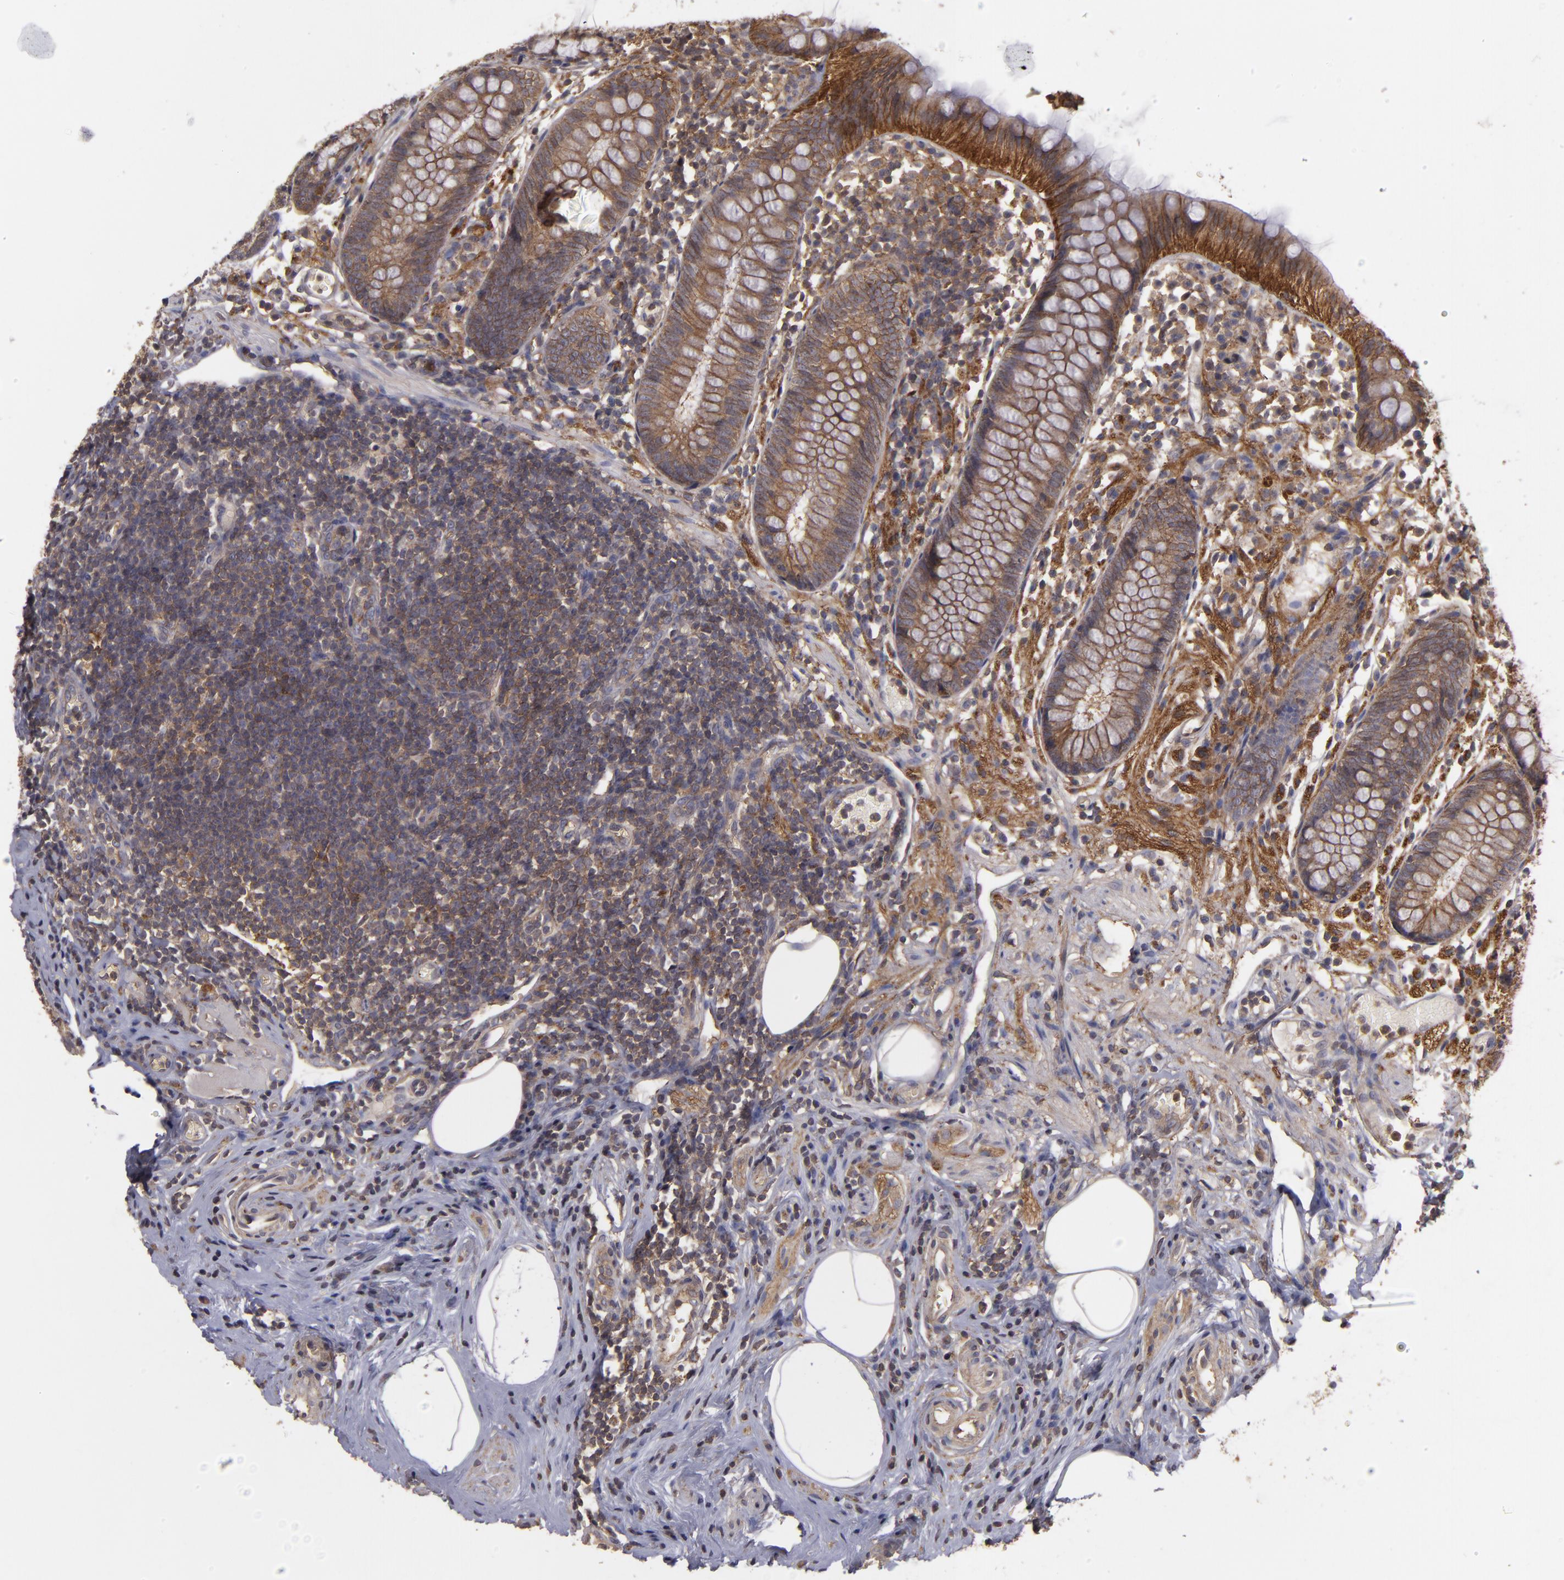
{"staining": {"intensity": "strong", "quantity": ">75%", "location": "cytoplasmic/membranous"}, "tissue": "appendix", "cell_type": "Glandular cells", "image_type": "normal", "snomed": [{"axis": "morphology", "description": "Normal tissue, NOS"}, {"axis": "topography", "description": "Appendix"}], "caption": "Immunohistochemical staining of benign human appendix shows high levels of strong cytoplasmic/membranous expression in about >75% of glandular cells.", "gene": "HRAS", "patient": {"sex": "male", "age": 38}}